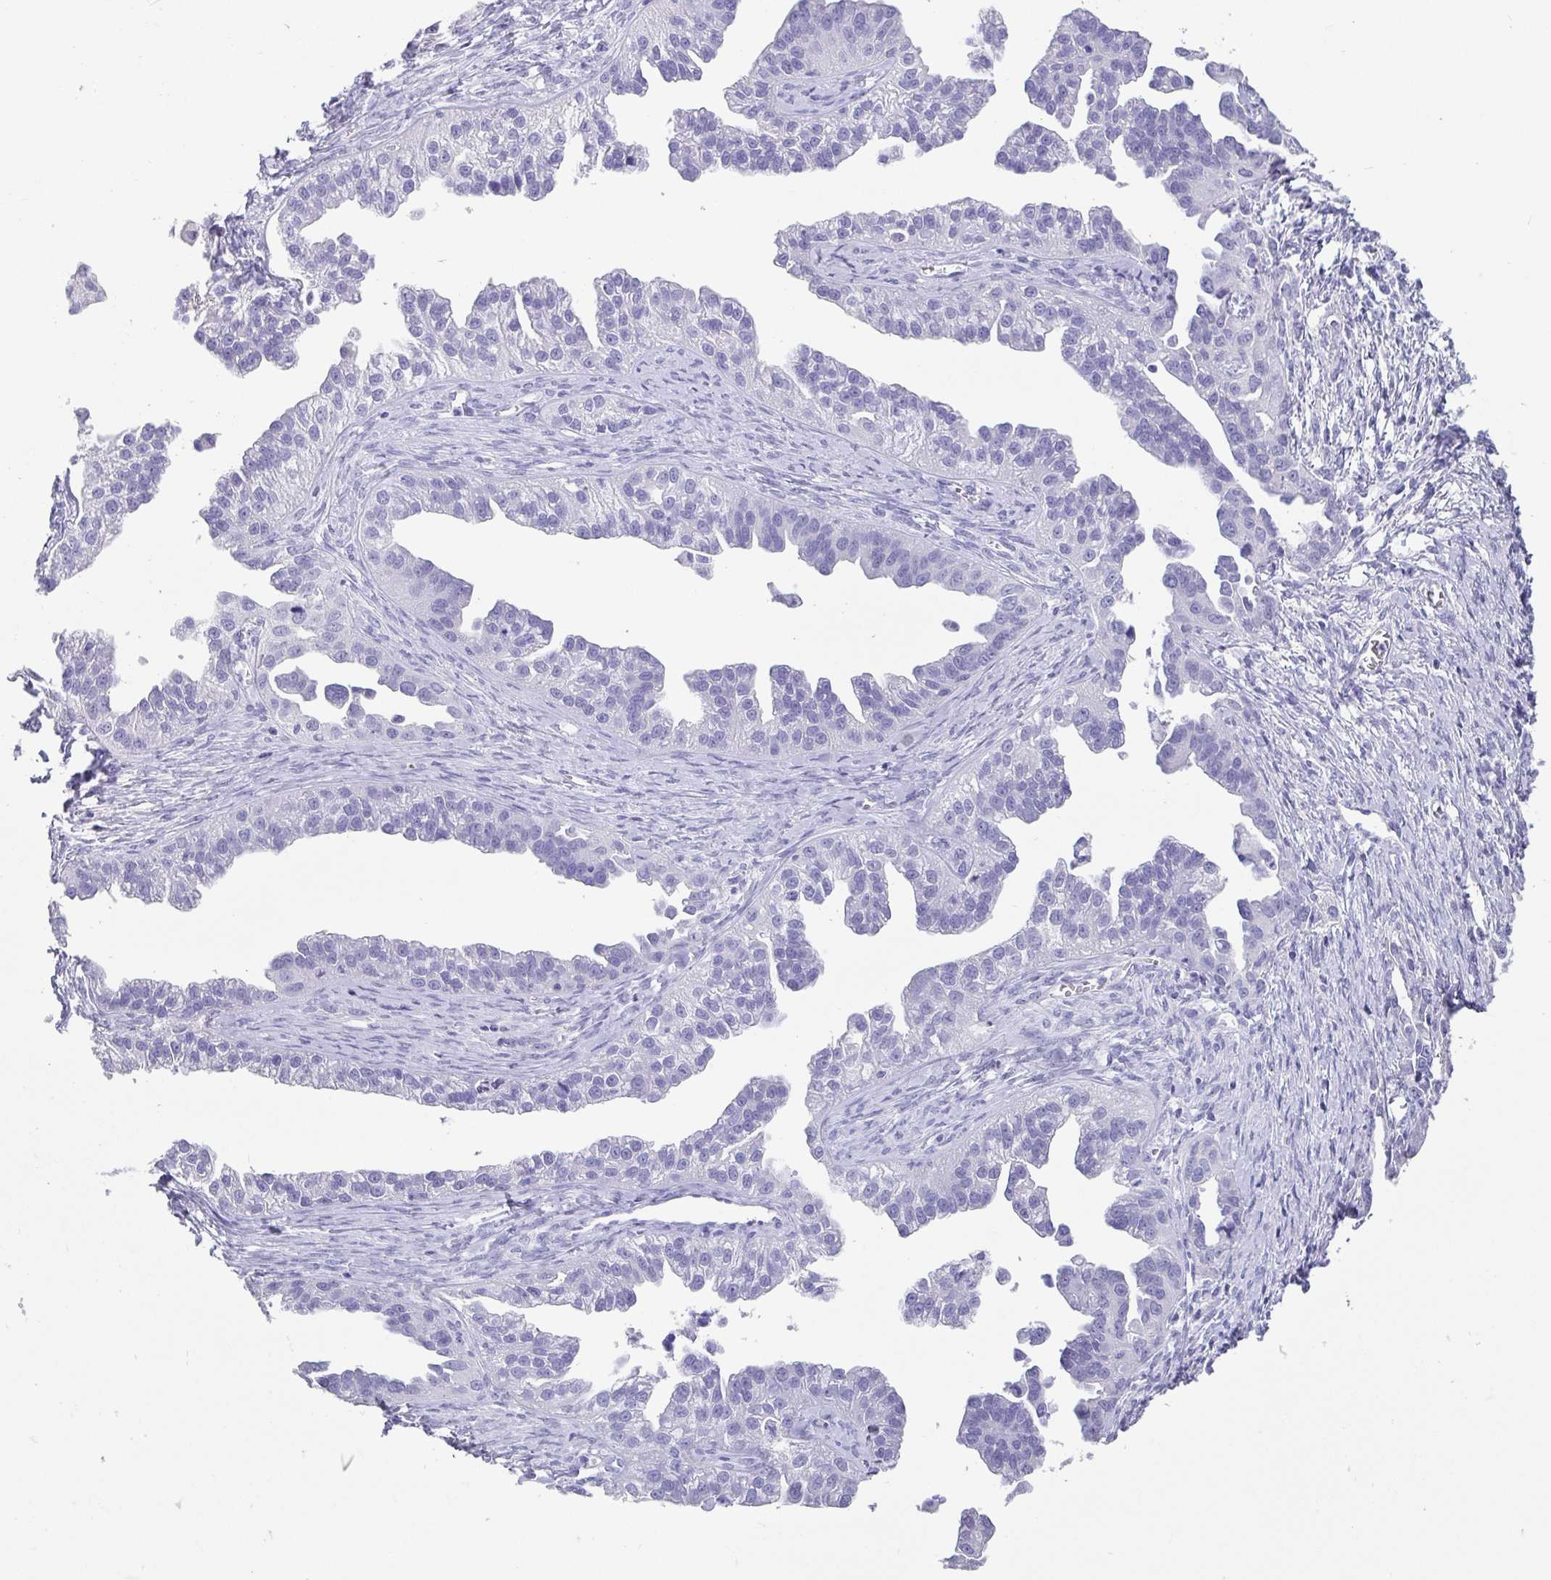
{"staining": {"intensity": "negative", "quantity": "none", "location": "none"}, "tissue": "ovarian cancer", "cell_type": "Tumor cells", "image_type": "cancer", "snomed": [{"axis": "morphology", "description": "Cystadenocarcinoma, serous, NOS"}, {"axis": "topography", "description": "Ovary"}], "caption": "Immunohistochemistry (IHC) photomicrograph of serous cystadenocarcinoma (ovarian) stained for a protein (brown), which displays no expression in tumor cells.", "gene": "SCGN", "patient": {"sex": "female", "age": 75}}